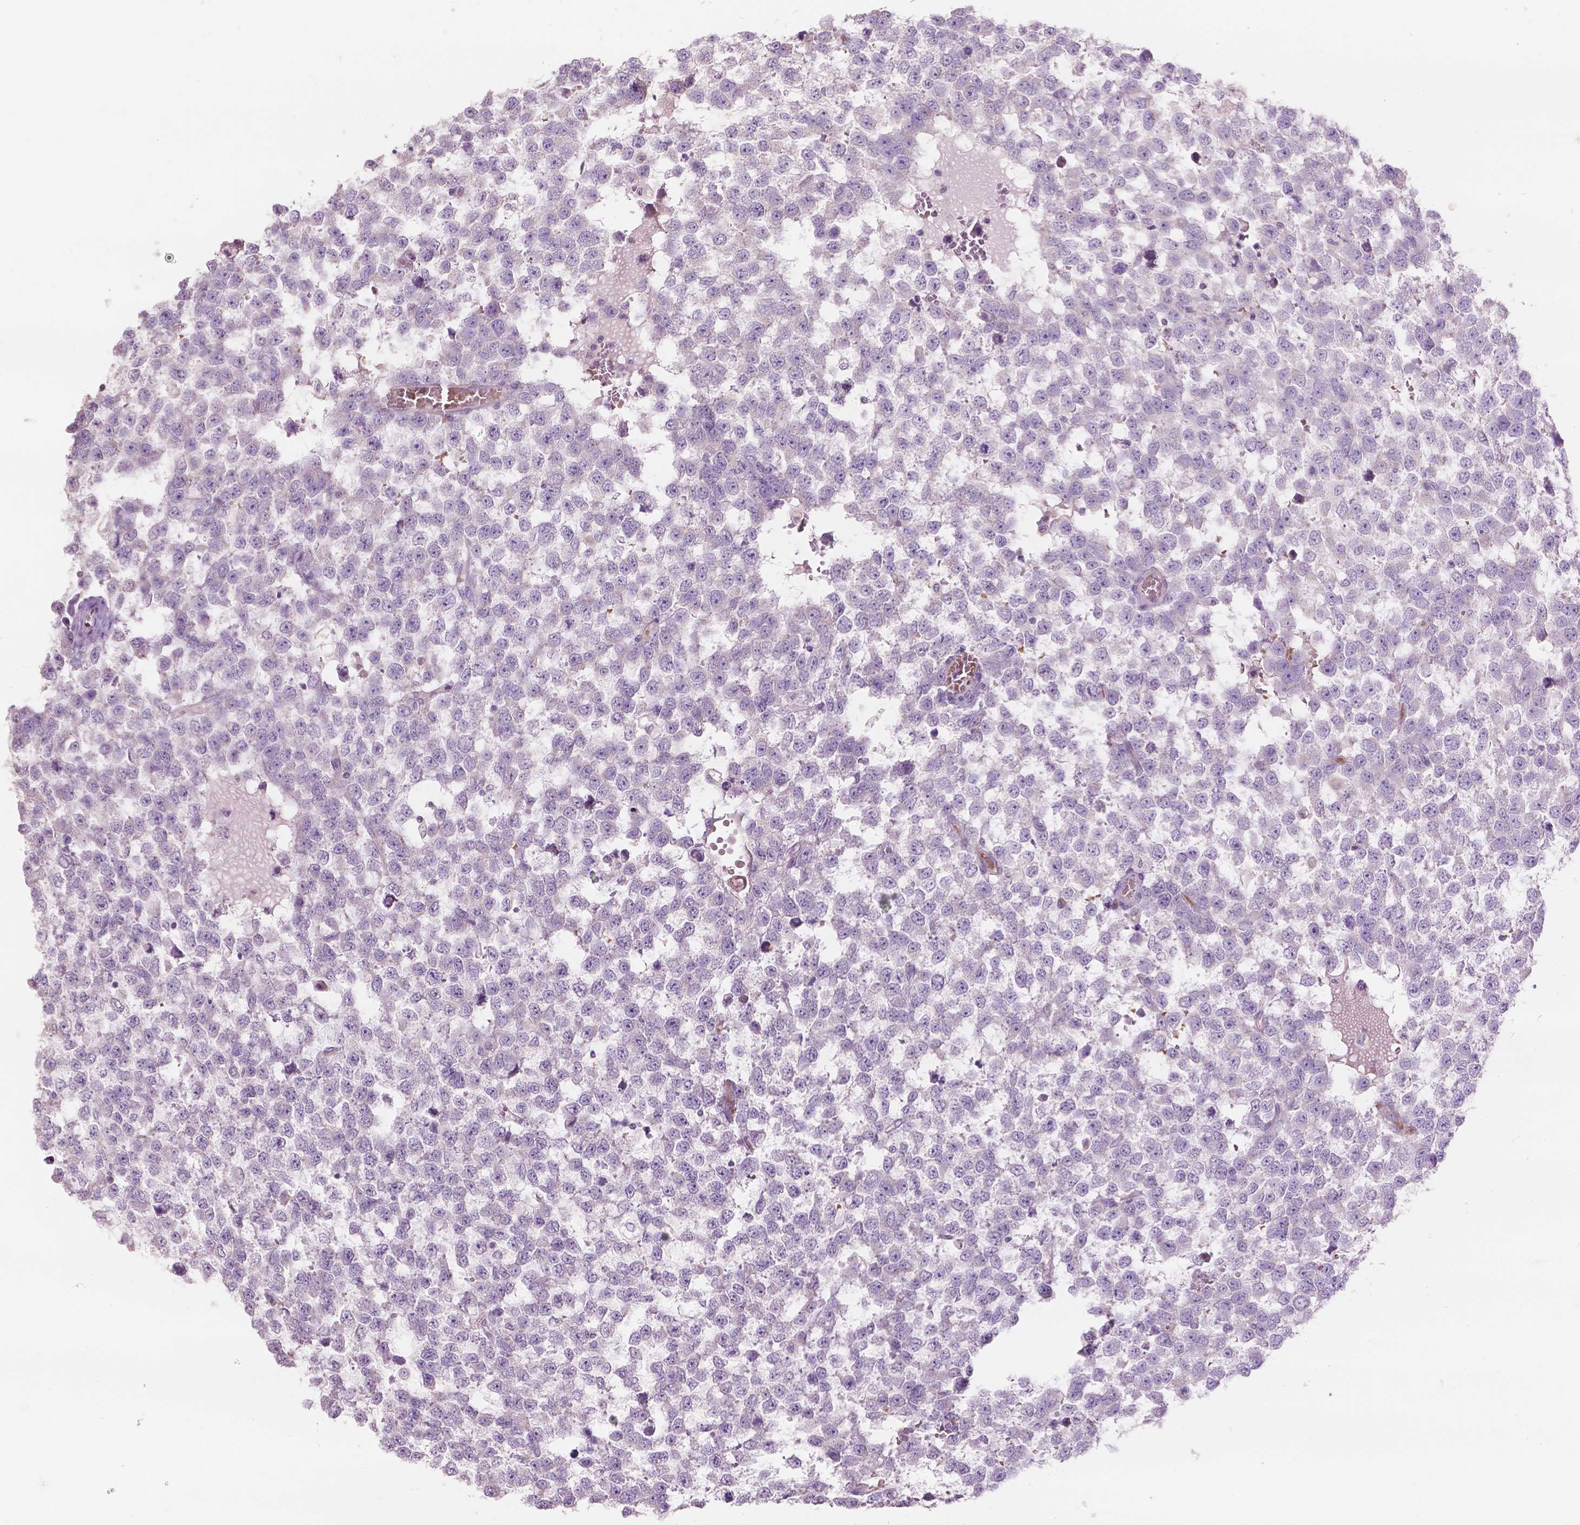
{"staining": {"intensity": "negative", "quantity": "none", "location": "none"}, "tissue": "testis cancer", "cell_type": "Tumor cells", "image_type": "cancer", "snomed": [{"axis": "morphology", "description": "Normal tissue, NOS"}, {"axis": "morphology", "description": "Seminoma, NOS"}, {"axis": "topography", "description": "Testis"}, {"axis": "topography", "description": "Epididymis"}], "caption": "A photomicrograph of testis seminoma stained for a protein exhibits no brown staining in tumor cells.", "gene": "NDUFS1", "patient": {"sex": "male", "age": 34}}